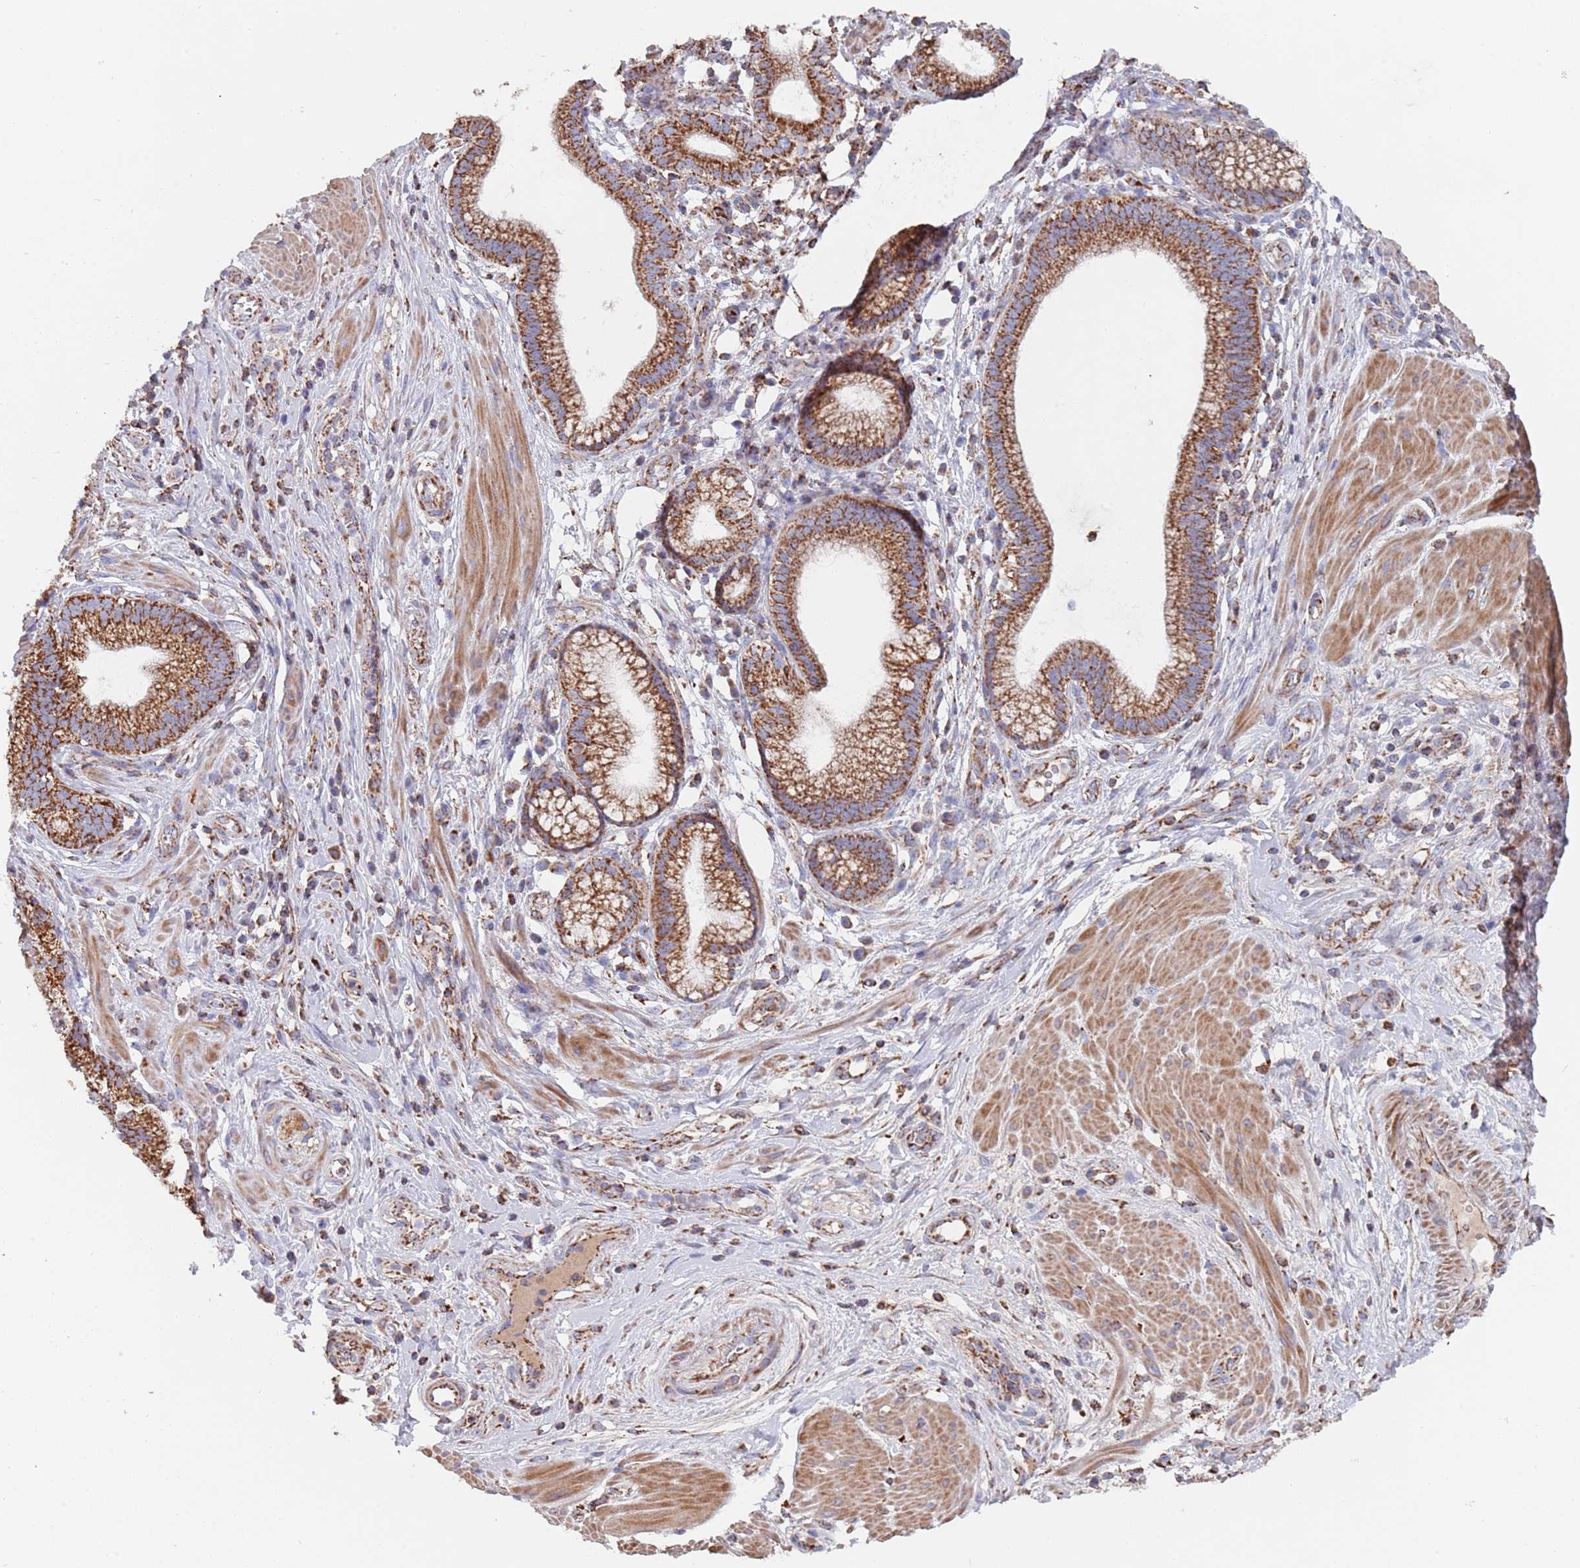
{"staining": {"intensity": "strong", "quantity": ">75%", "location": "cytoplasmic/membranous"}, "tissue": "pancreatic cancer", "cell_type": "Tumor cells", "image_type": "cancer", "snomed": [{"axis": "morphology", "description": "Adenocarcinoma, NOS"}, {"axis": "topography", "description": "Pancreas"}], "caption": "Tumor cells demonstrate strong cytoplasmic/membranous expression in about >75% of cells in adenocarcinoma (pancreatic).", "gene": "PGP", "patient": {"sex": "male", "age": 72}}